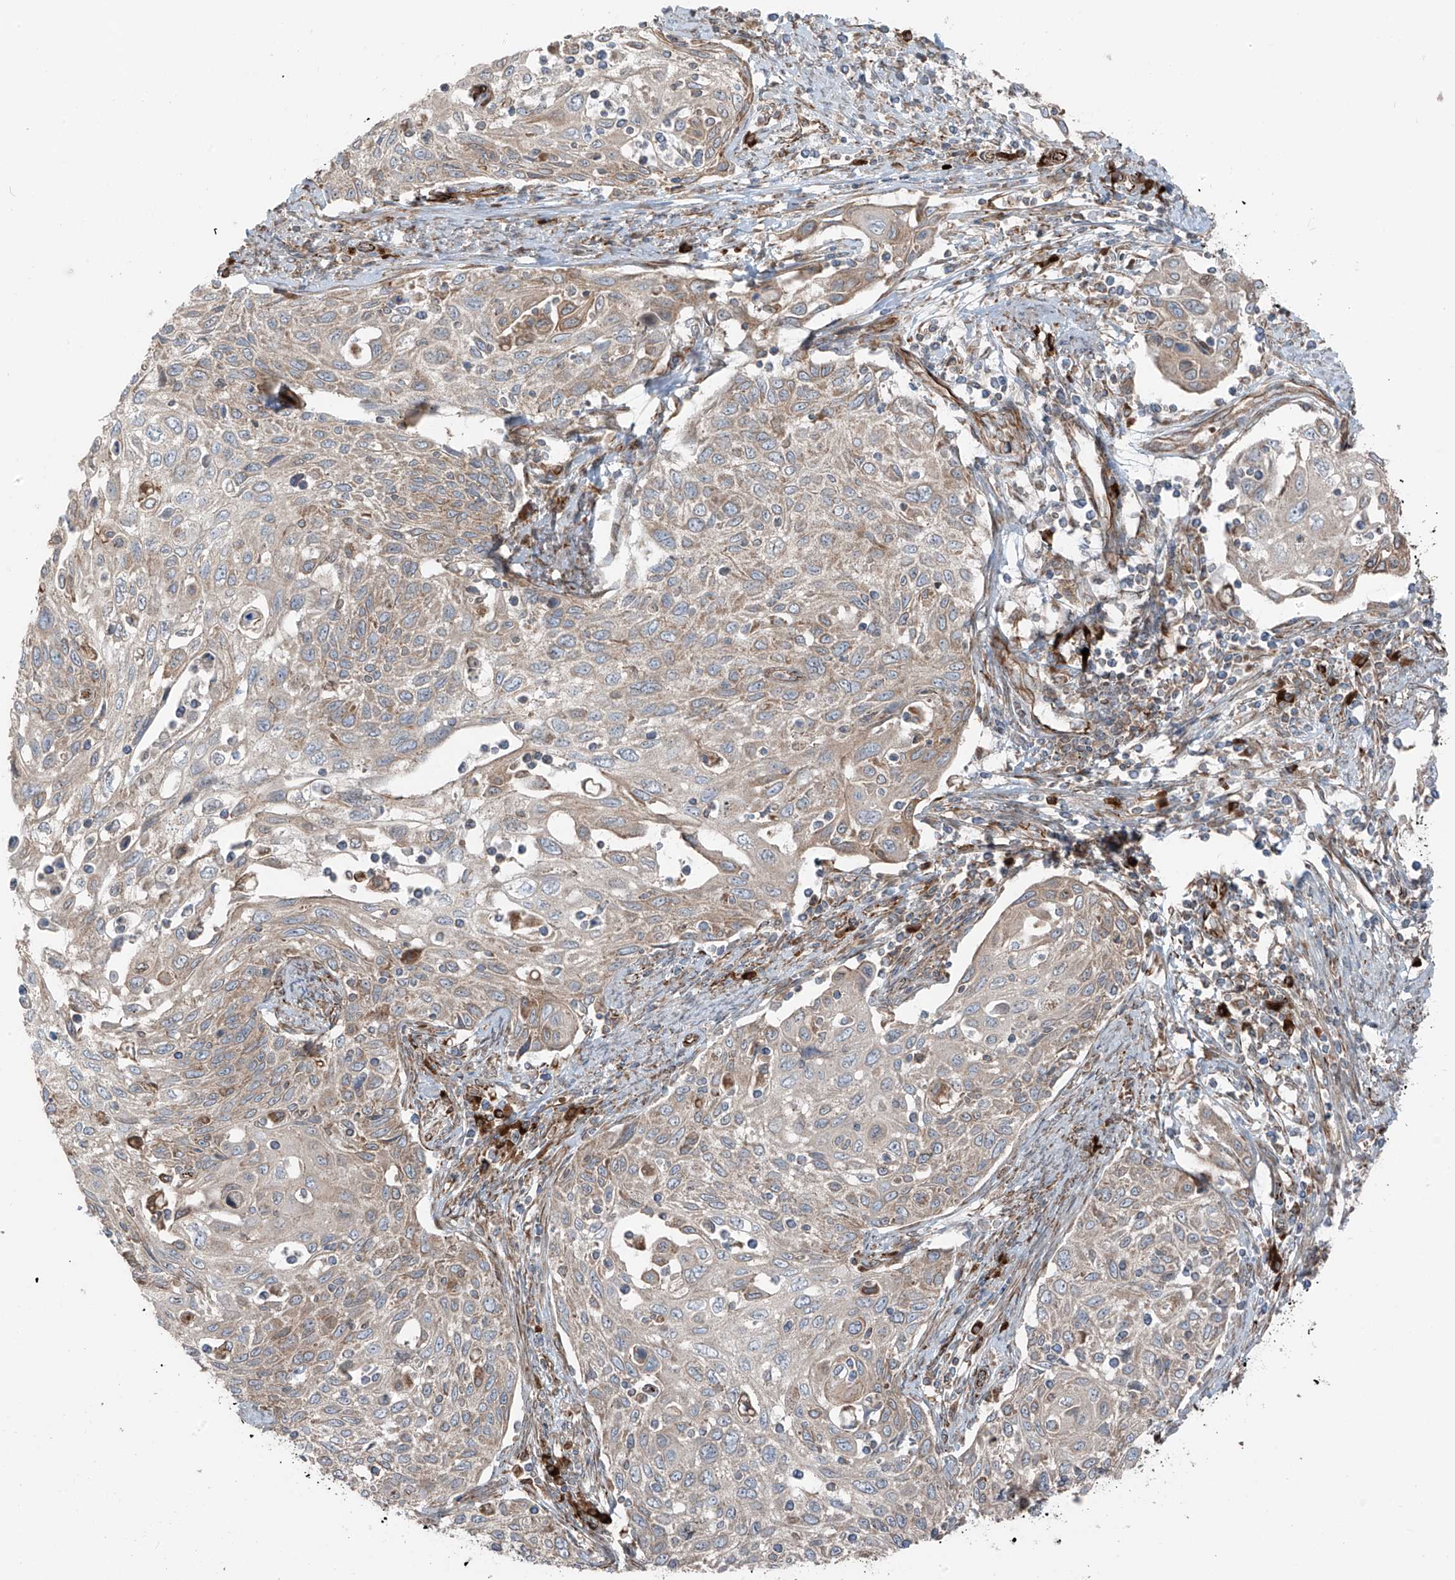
{"staining": {"intensity": "weak", "quantity": "25%-75%", "location": "cytoplasmic/membranous"}, "tissue": "cervical cancer", "cell_type": "Tumor cells", "image_type": "cancer", "snomed": [{"axis": "morphology", "description": "Squamous cell carcinoma, NOS"}, {"axis": "topography", "description": "Cervix"}], "caption": "Protein staining by IHC exhibits weak cytoplasmic/membranous expression in approximately 25%-75% of tumor cells in cervical squamous cell carcinoma.", "gene": "ERLEC1", "patient": {"sex": "female", "age": 70}}